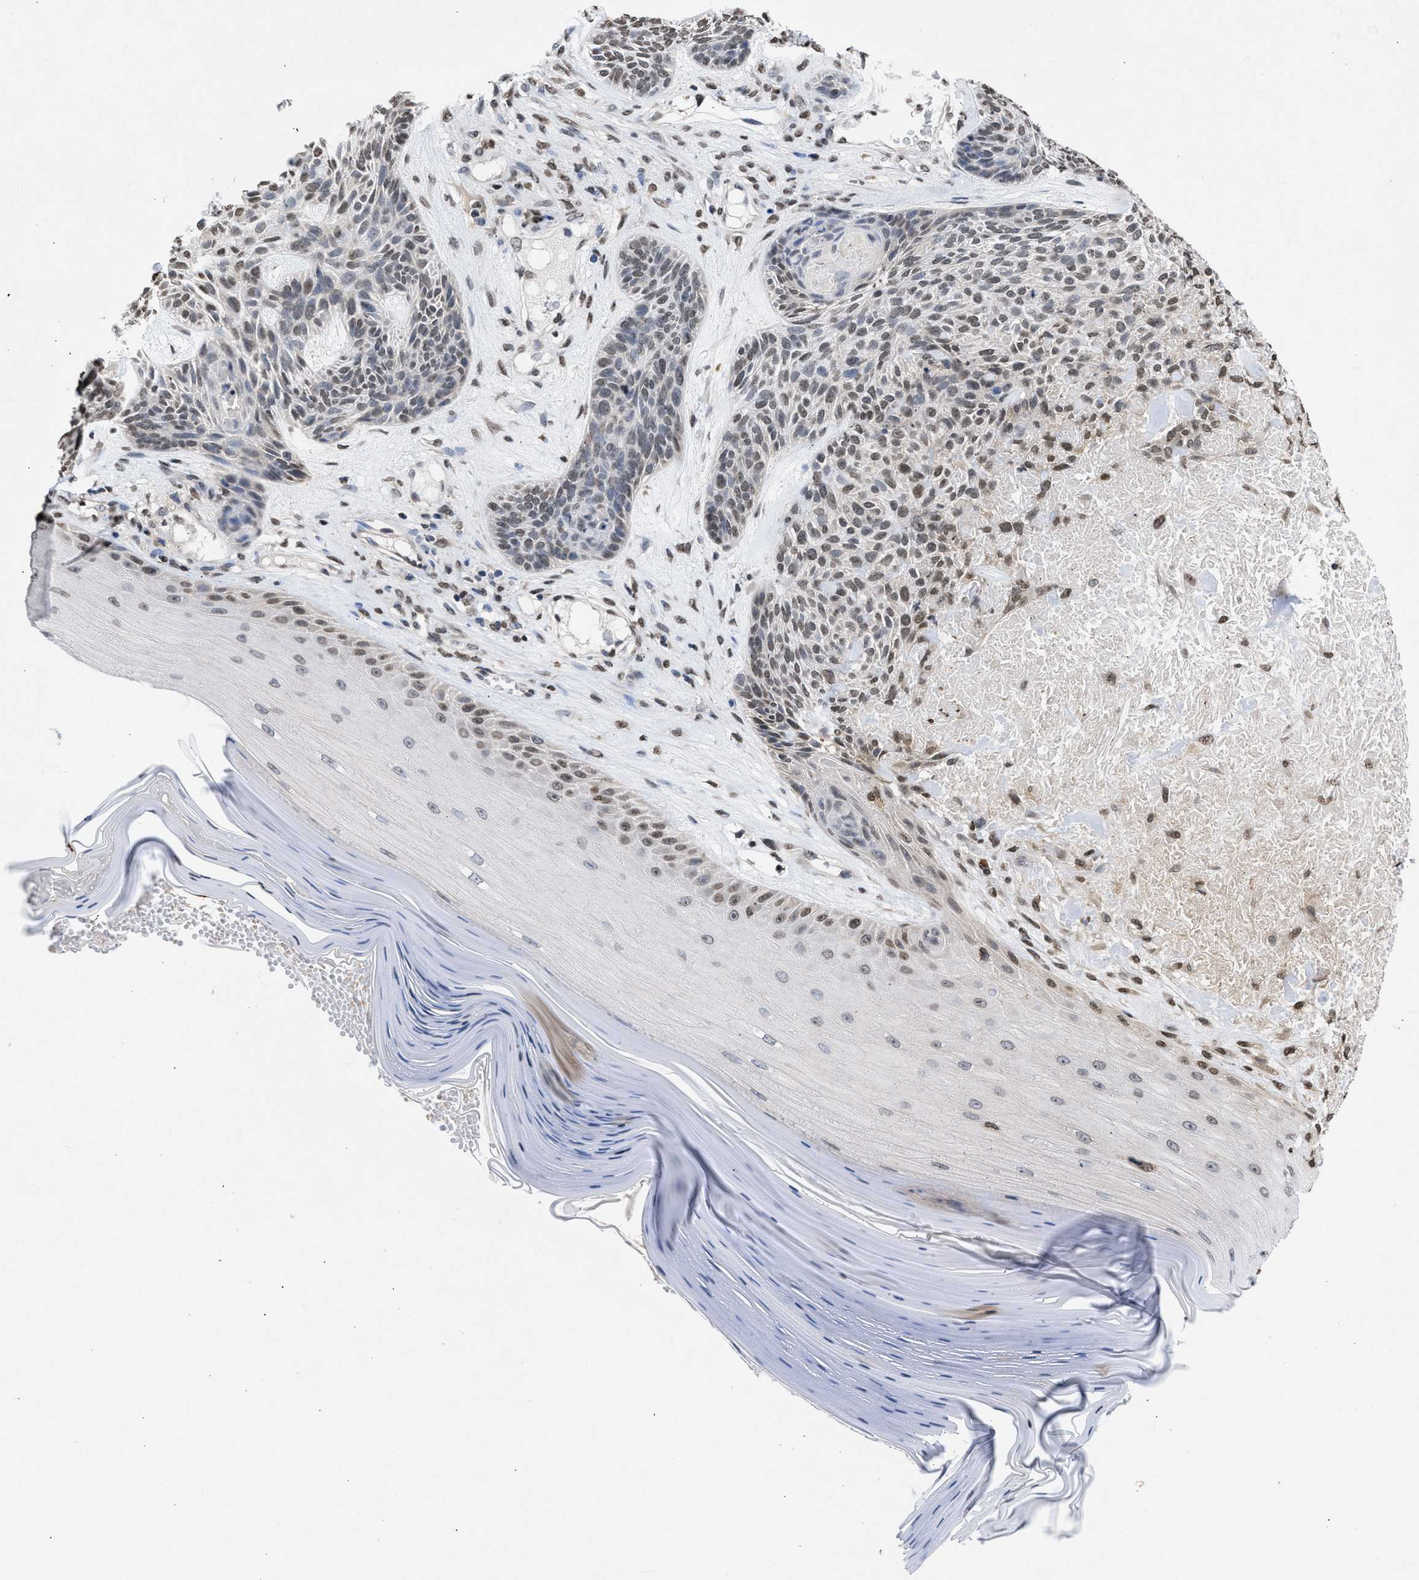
{"staining": {"intensity": "weak", "quantity": "25%-75%", "location": "nuclear"}, "tissue": "skin cancer", "cell_type": "Tumor cells", "image_type": "cancer", "snomed": [{"axis": "morphology", "description": "Basal cell carcinoma"}, {"axis": "topography", "description": "Skin"}], "caption": "This histopathology image exhibits skin cancer stained with immunohistochemistry to label a protein in brown. The nuclear of tumor cells show weak positivity for the protein. Nuclei are counter-stained blue.", "gene": "NUP35", "patient": {"sex": "male", "age": 55}}